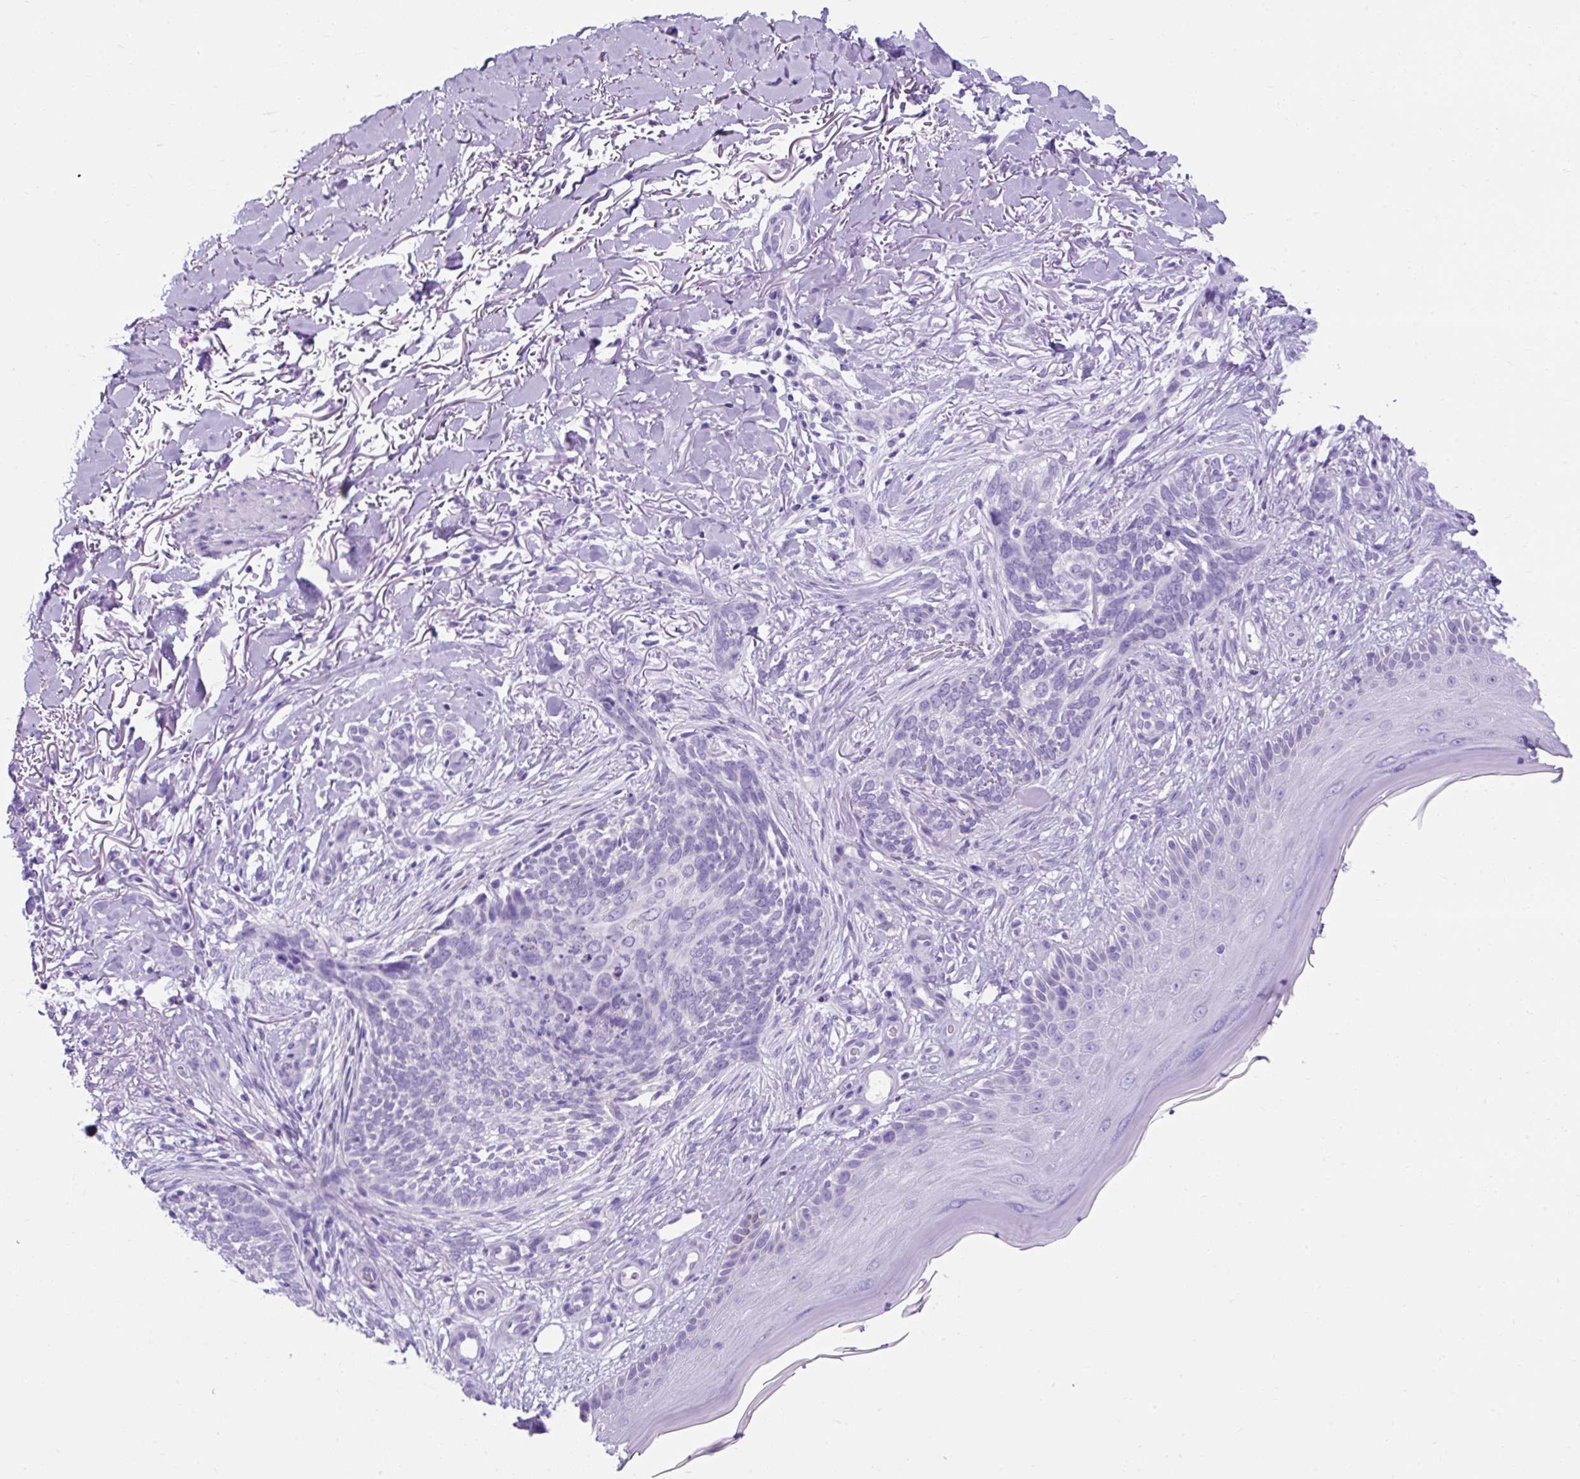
{"staining": {"intensity": "negative", "quantity": "none", "location": "none"}, "tissue": "skin cancer", "cell_type": "Tumor cells", "image_type": "cancer", "snomed": [{"axis": "morphology", "description": "Normal tissue, NOS"}, {"axis": "morphology", "description": "Basal cell carcinoma"}, {"axis": "topography", "description": "Skin"}], "caption": "Skin basal cell carcinoma was stained to show a protein in brown. There is no significant staining in tumor cells.", "gene": "KRT12", "patient": {"sex": "female", "age": 67}}